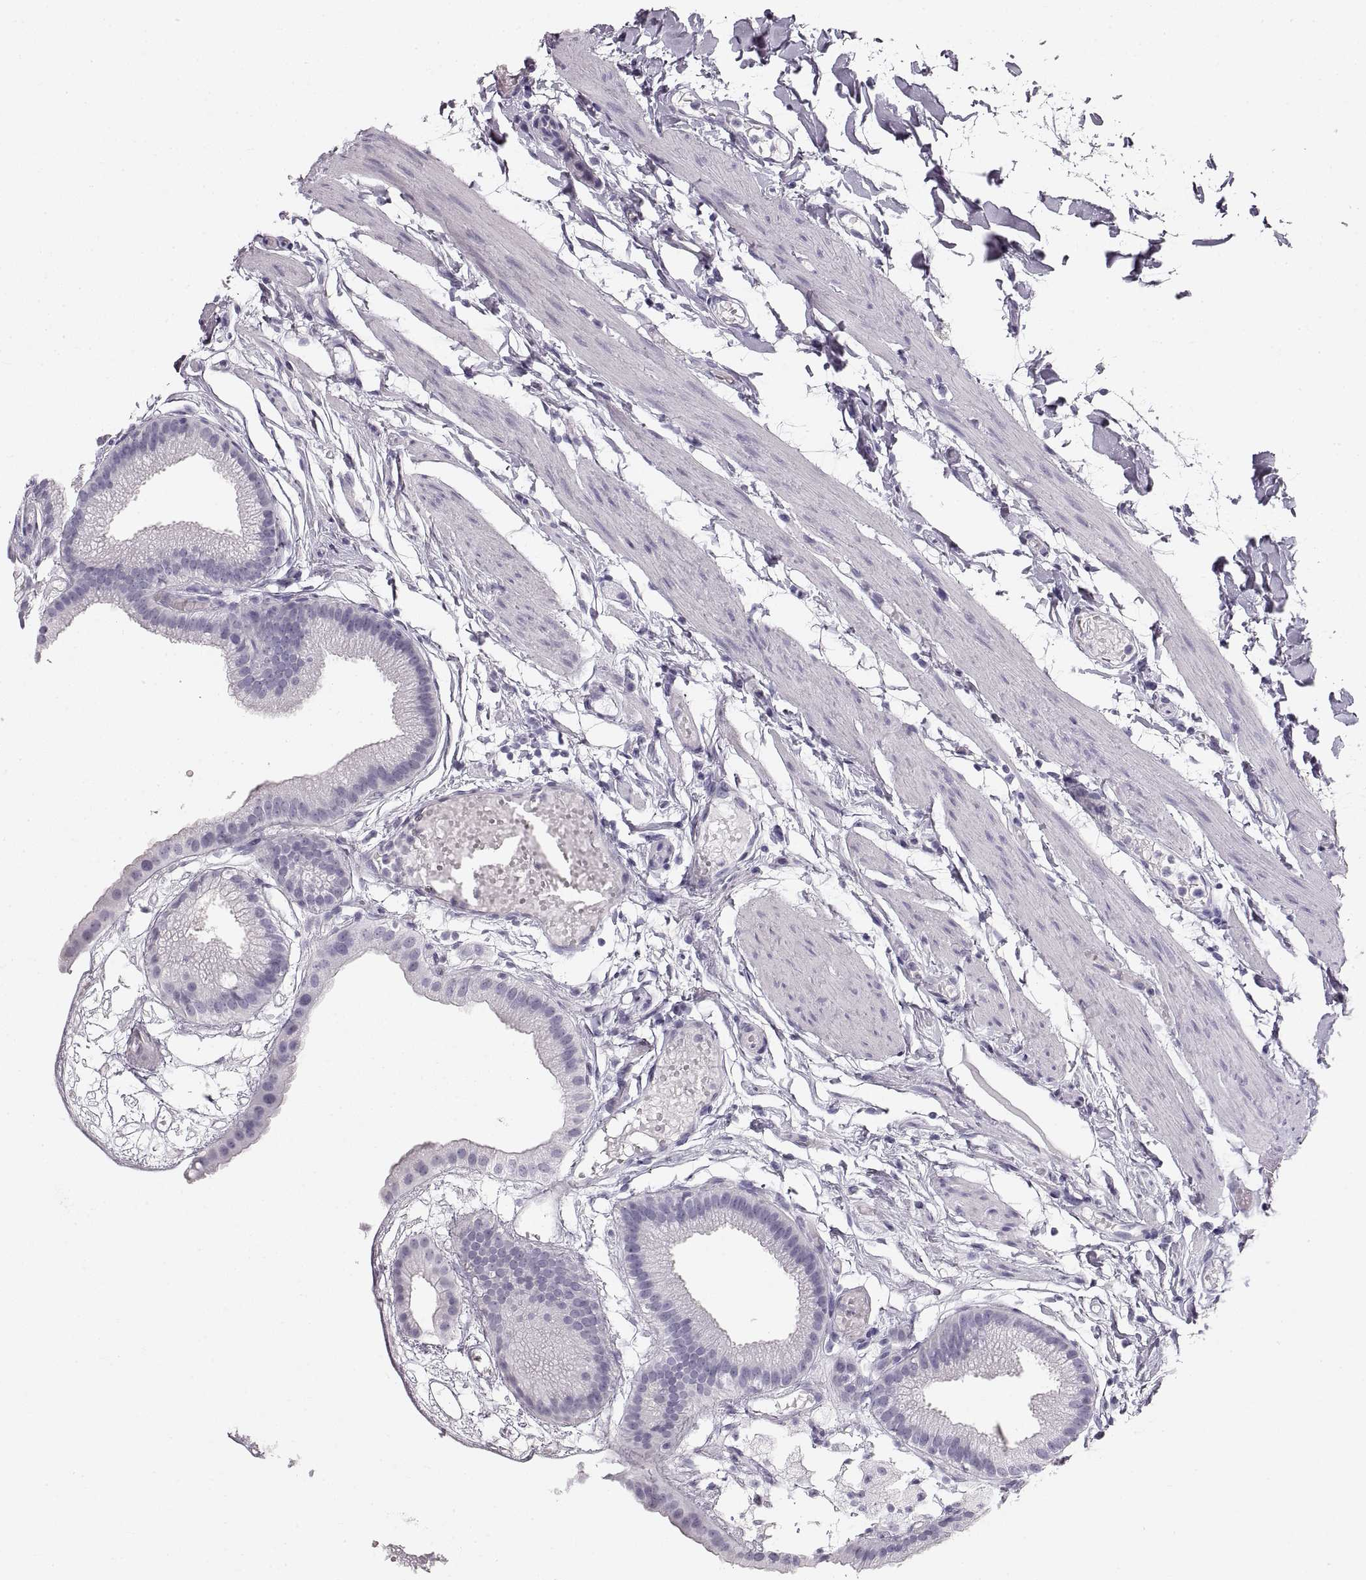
{"staining": {"intensity": "negative", "quantity": "none", "location": "none"}, "tissue": "gallbladder", "cell_type": "Glandular cells", "image_type": "normal", "snomed": [{"axis": "morphology", "description": "Normal tissue, NOS"}, {"axis": "topography", "description": "Gallbladder"}], "caption": "DAB (3,3'-diaminobenzidine) immunohistochemical staining of unremarkable human gallbladder shows no significant expression in glandular cells. (DAB (3,3'-diaminobenzidine) immunohistochemistry, high magnification).", "gene": "CRYAA", "patient": {"sex": "female", "age": 45}}